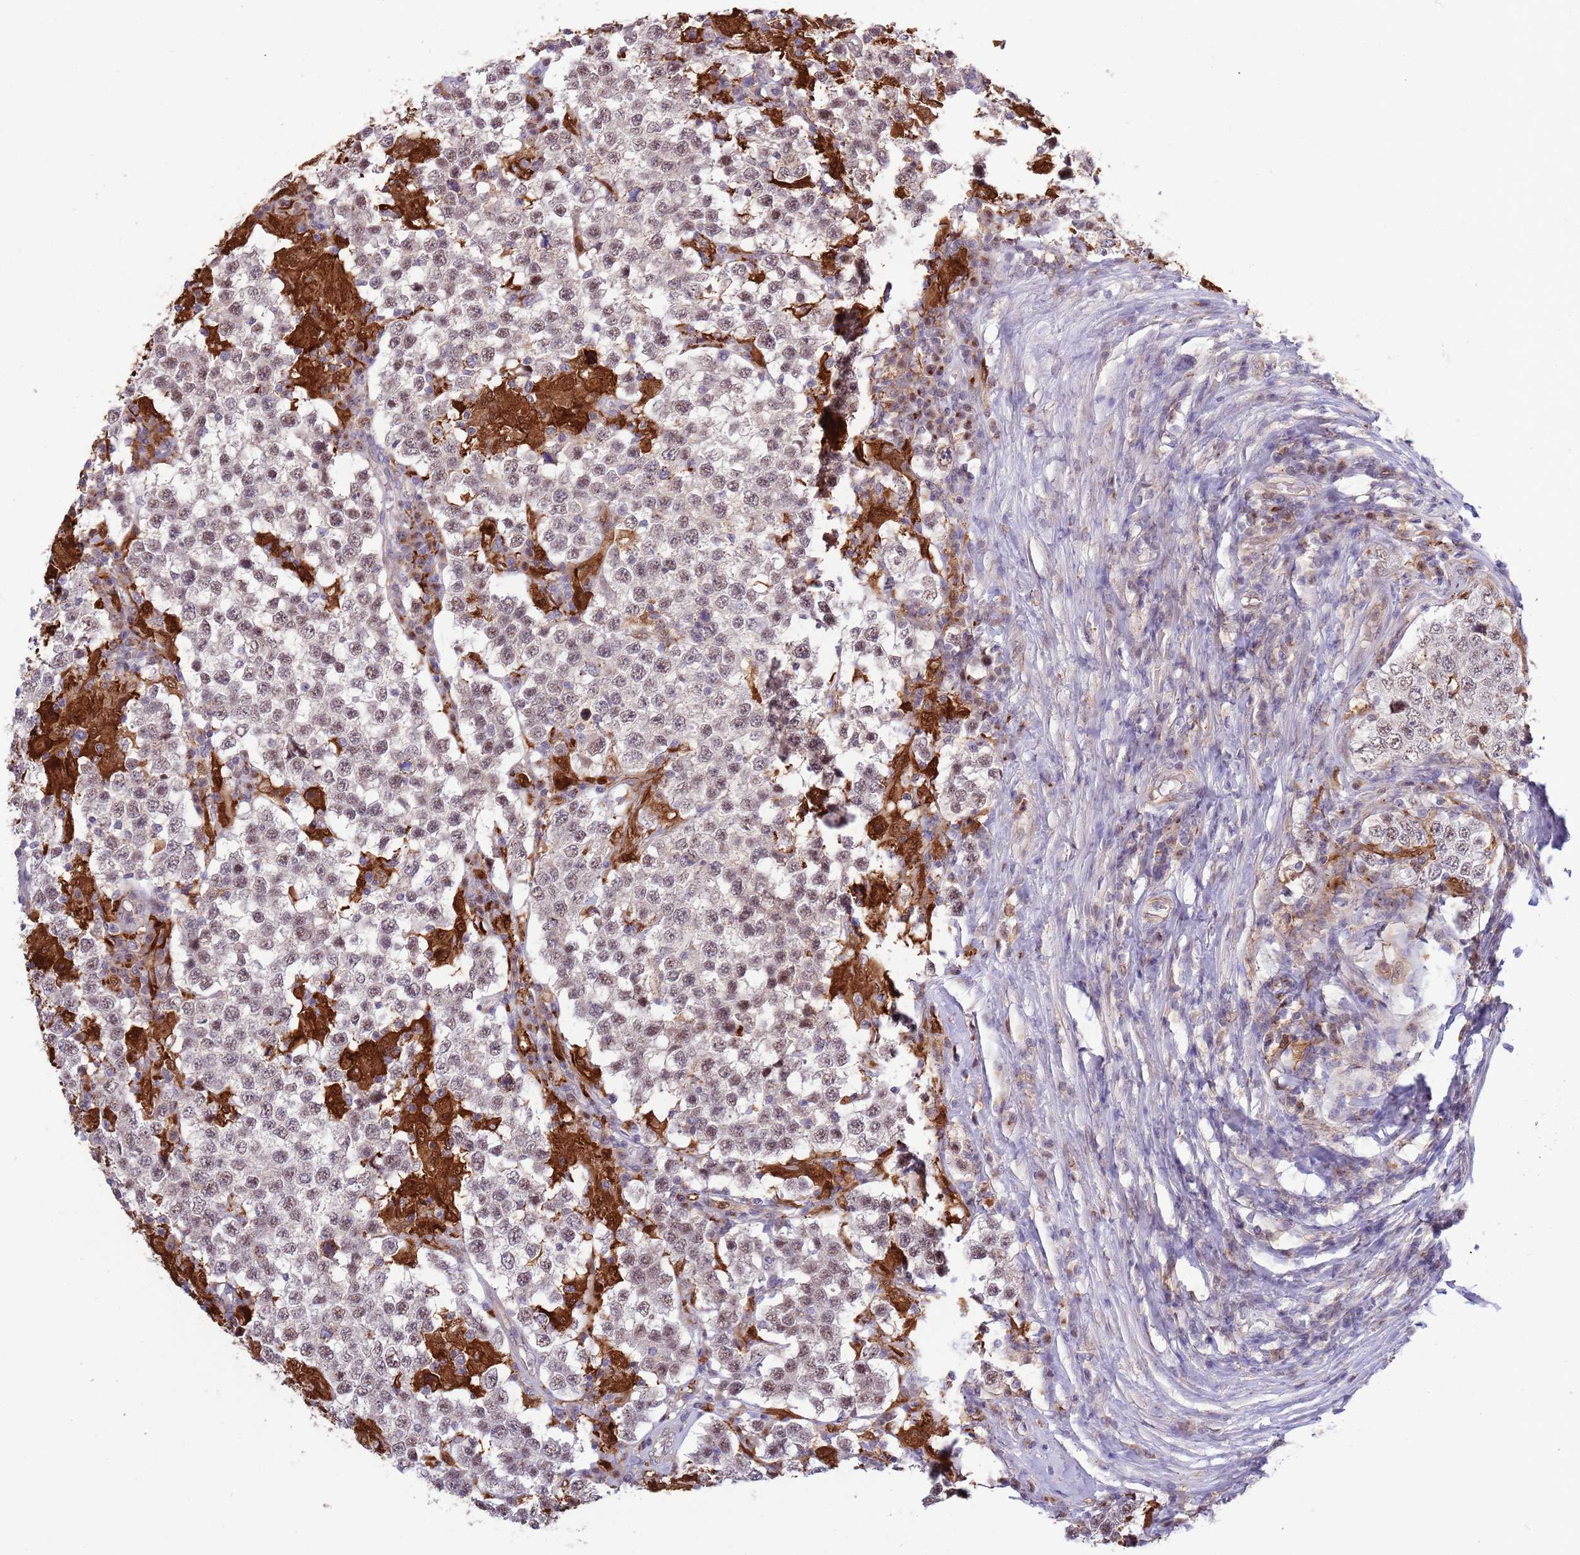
{"staining": {"intensity": "weak", "quantity": ">75%", "location": "nuclear"}, "tissue": "testis cancer", "cell_type": "Tumor cells", "image_type": "cancer", "snomed": [{"axis": "morphology", "description": "Seminoma, NOS"}, {"axis": "morphology", "description": "Carcinoma, Embryonal, NOS"}, {"axis": "topography", "description": "Testis"}], "caption": "Testis embryonal carcinoma stained for a protein (brown) displays weak nuclear positive expression in approximately >75% of tumor cells.", "gene": "CCNJL", "patient": {"sex": "male", "age": 41}}